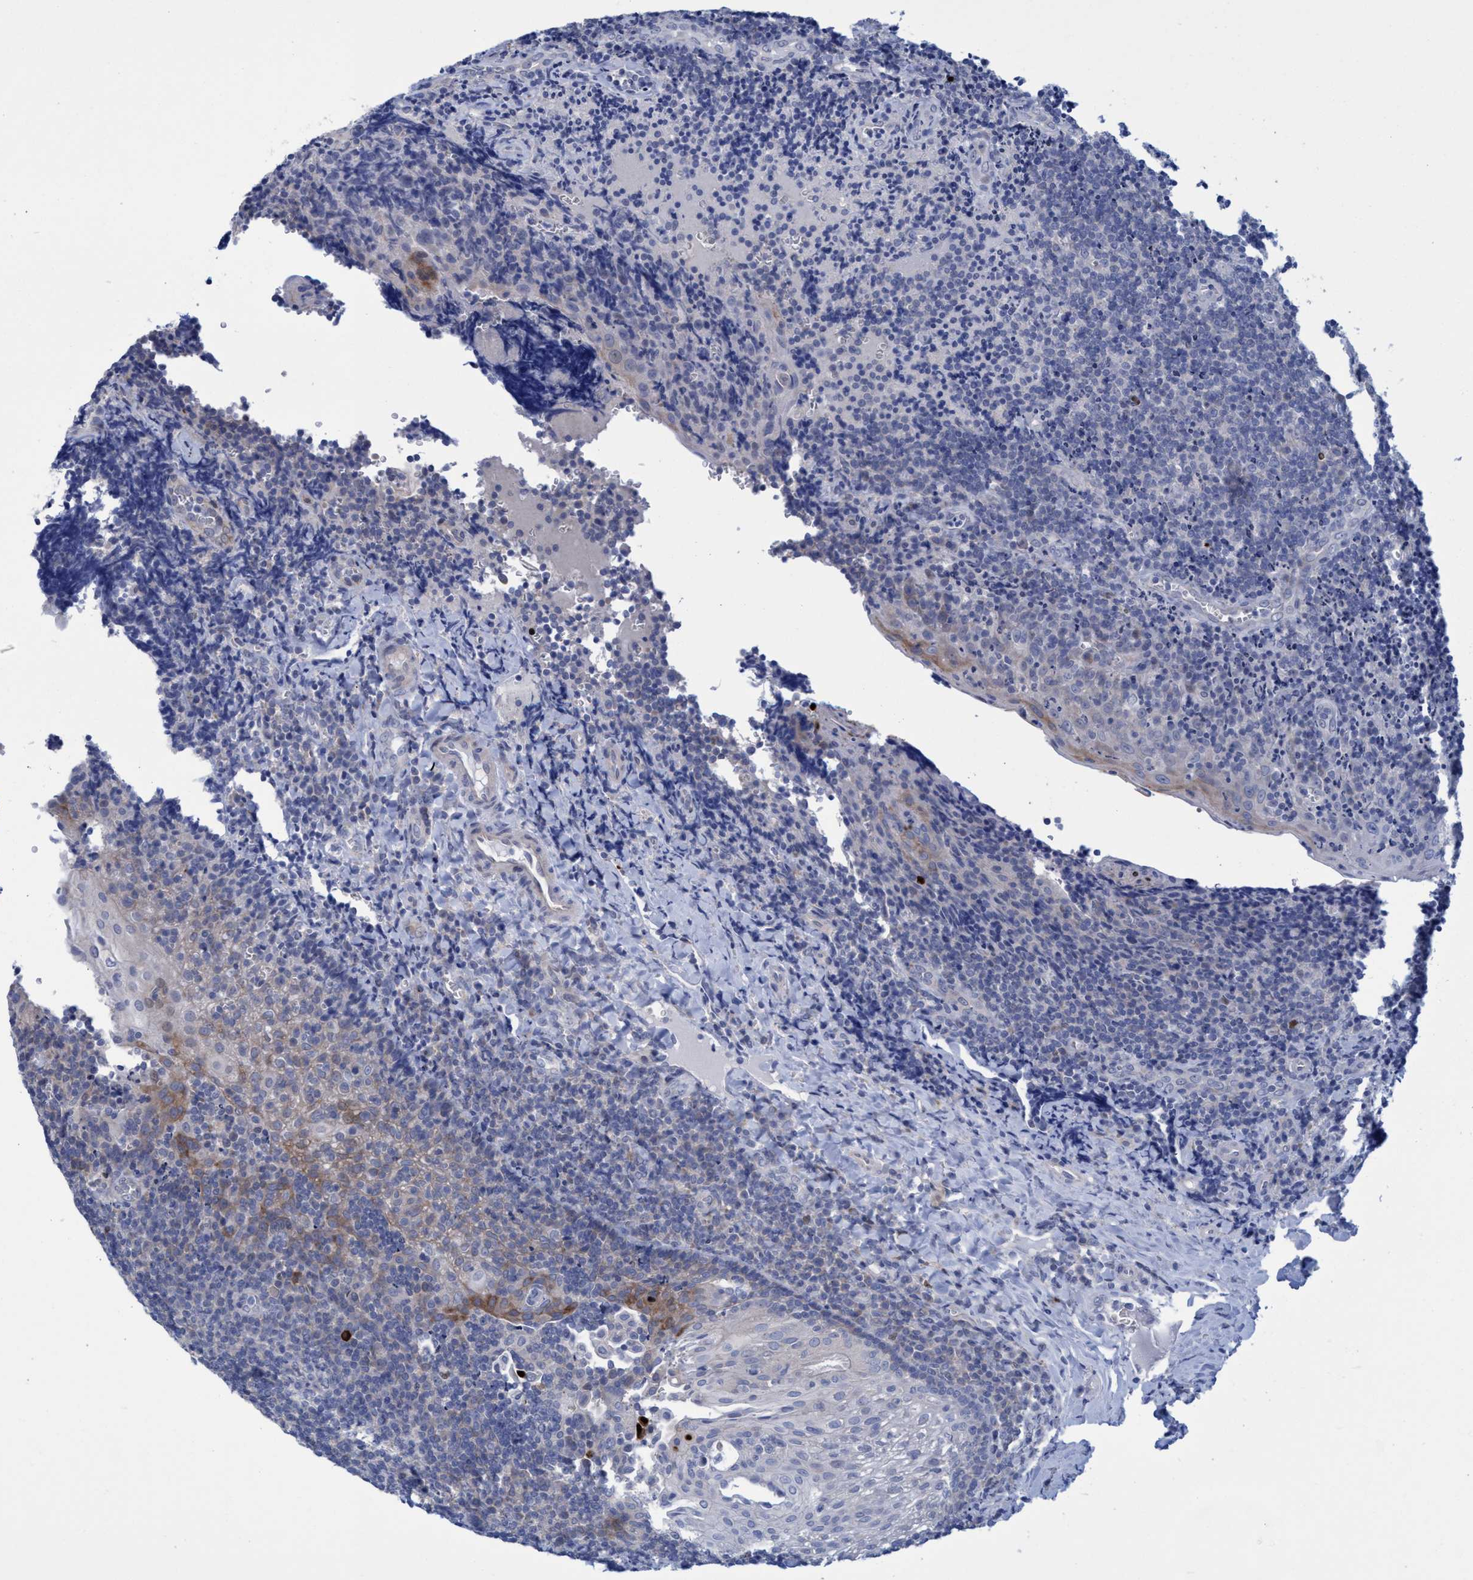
{"staining": {"intensity": "negative", "quantity": "none", "location": "none"}, "tissue": "tonsil", "cell_type": "Germinal center cells", "image_type": "normal", "snomed": [{"axis": "morphology", "description": "Normal tissue, NOS"}, {"axis": "morphology", "description": "Inflammation, NOS"}, {"axis": "topography", "description": "Tonsil"}], "caption": "The IHC histopathology image has no significant expression in germinal center cells of tonsil.", "gene": "R3HCC1", "patient": {"sex": "female", "age": 31}}